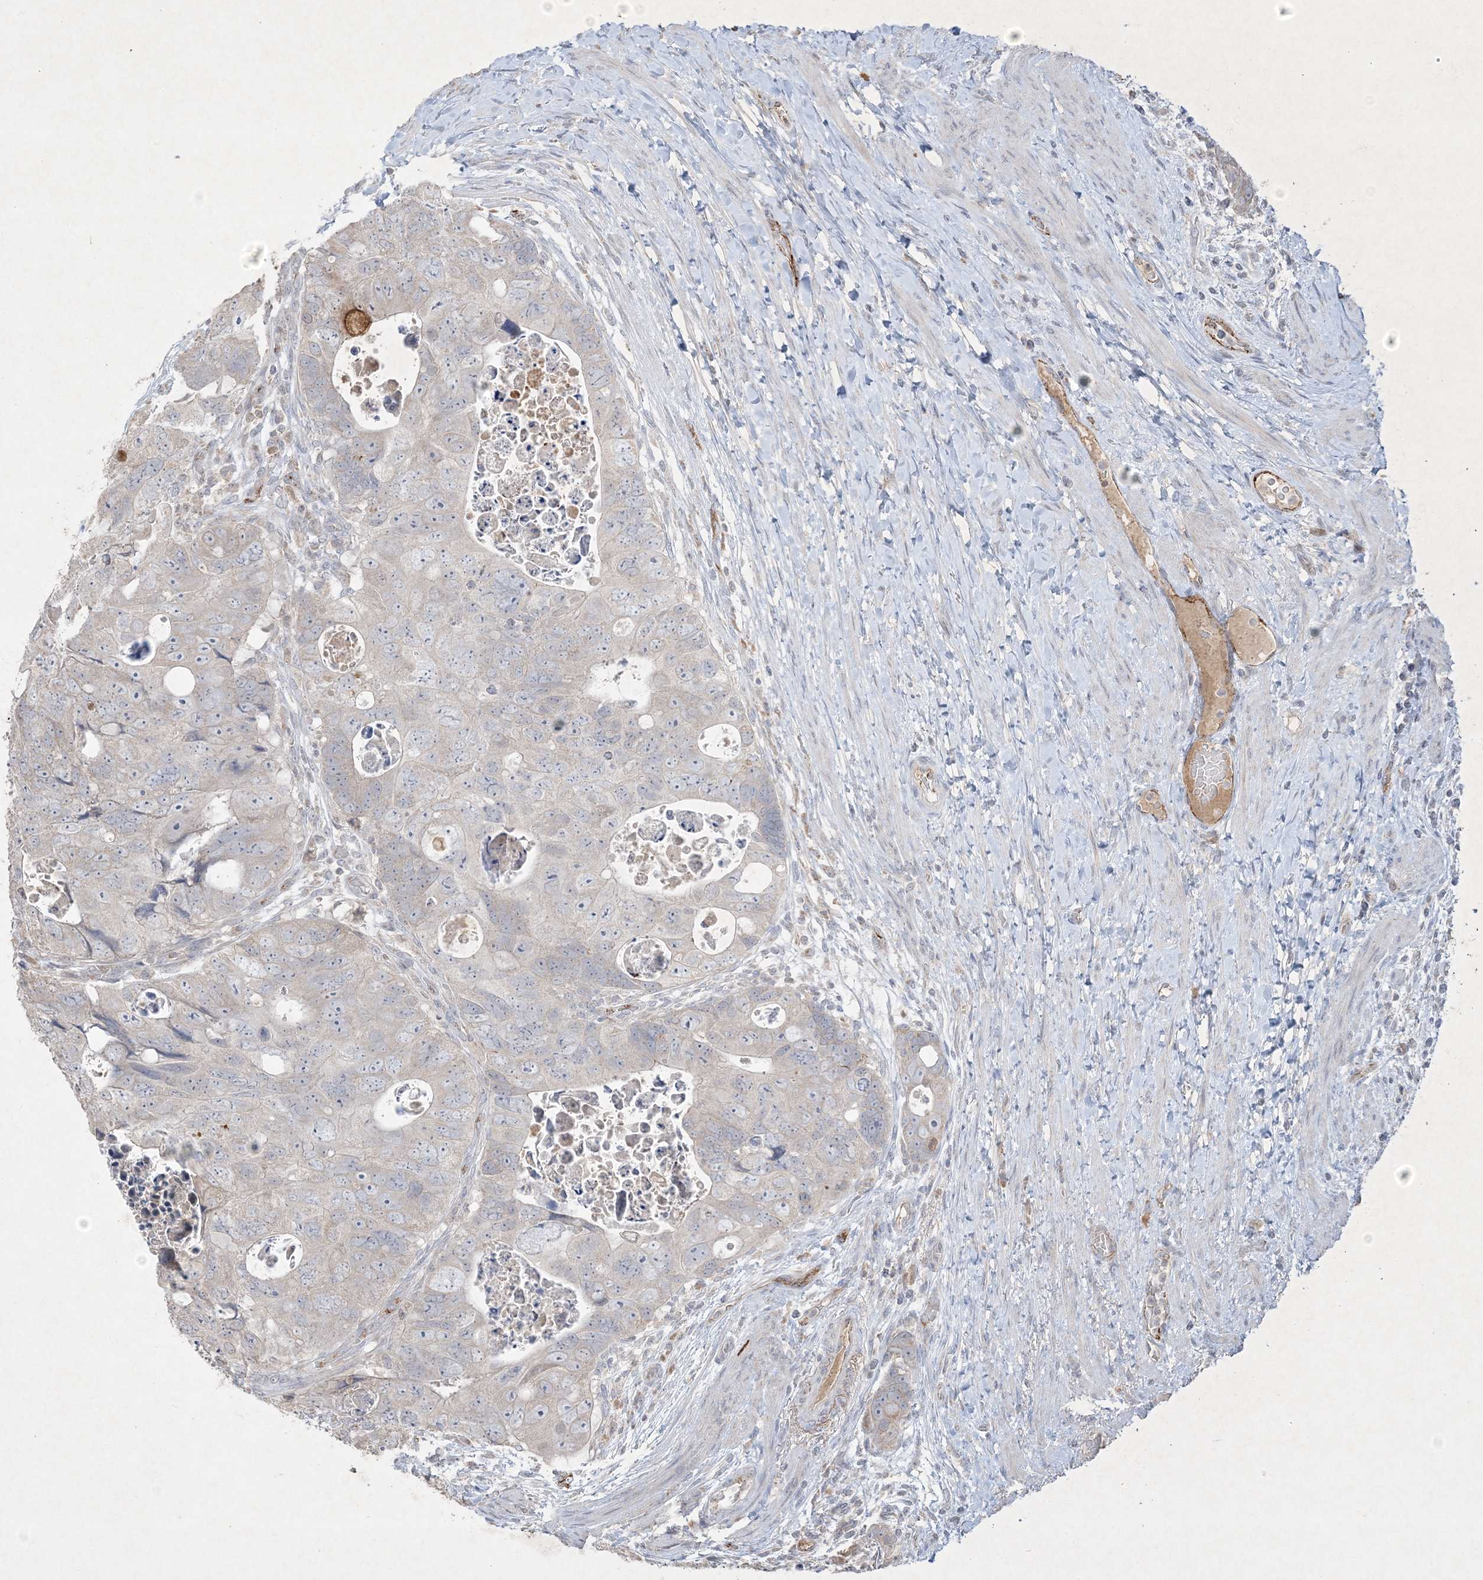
{"staining": {"intensity": "negative", "quantity": "none", "location": "none"}, "tissue": "colorectal cancer", "cell_type": "Tumor cells", "image_type": "cancer", "snomed": [{"axis": "morphology", "description": "Adenocarcinoma, NOS"}, {"axis": "topography", "description": "Rectum"}], "caption": "This image is of adenocarcinoma (colorectal) stained with immunohistochemistry (IHC) to label a protein in brown with the nuclei are counter-stained blue. There is no staining in tumor cells.", "gene": "PRSS36", "patient": {"sex": "male", "age": 59}}